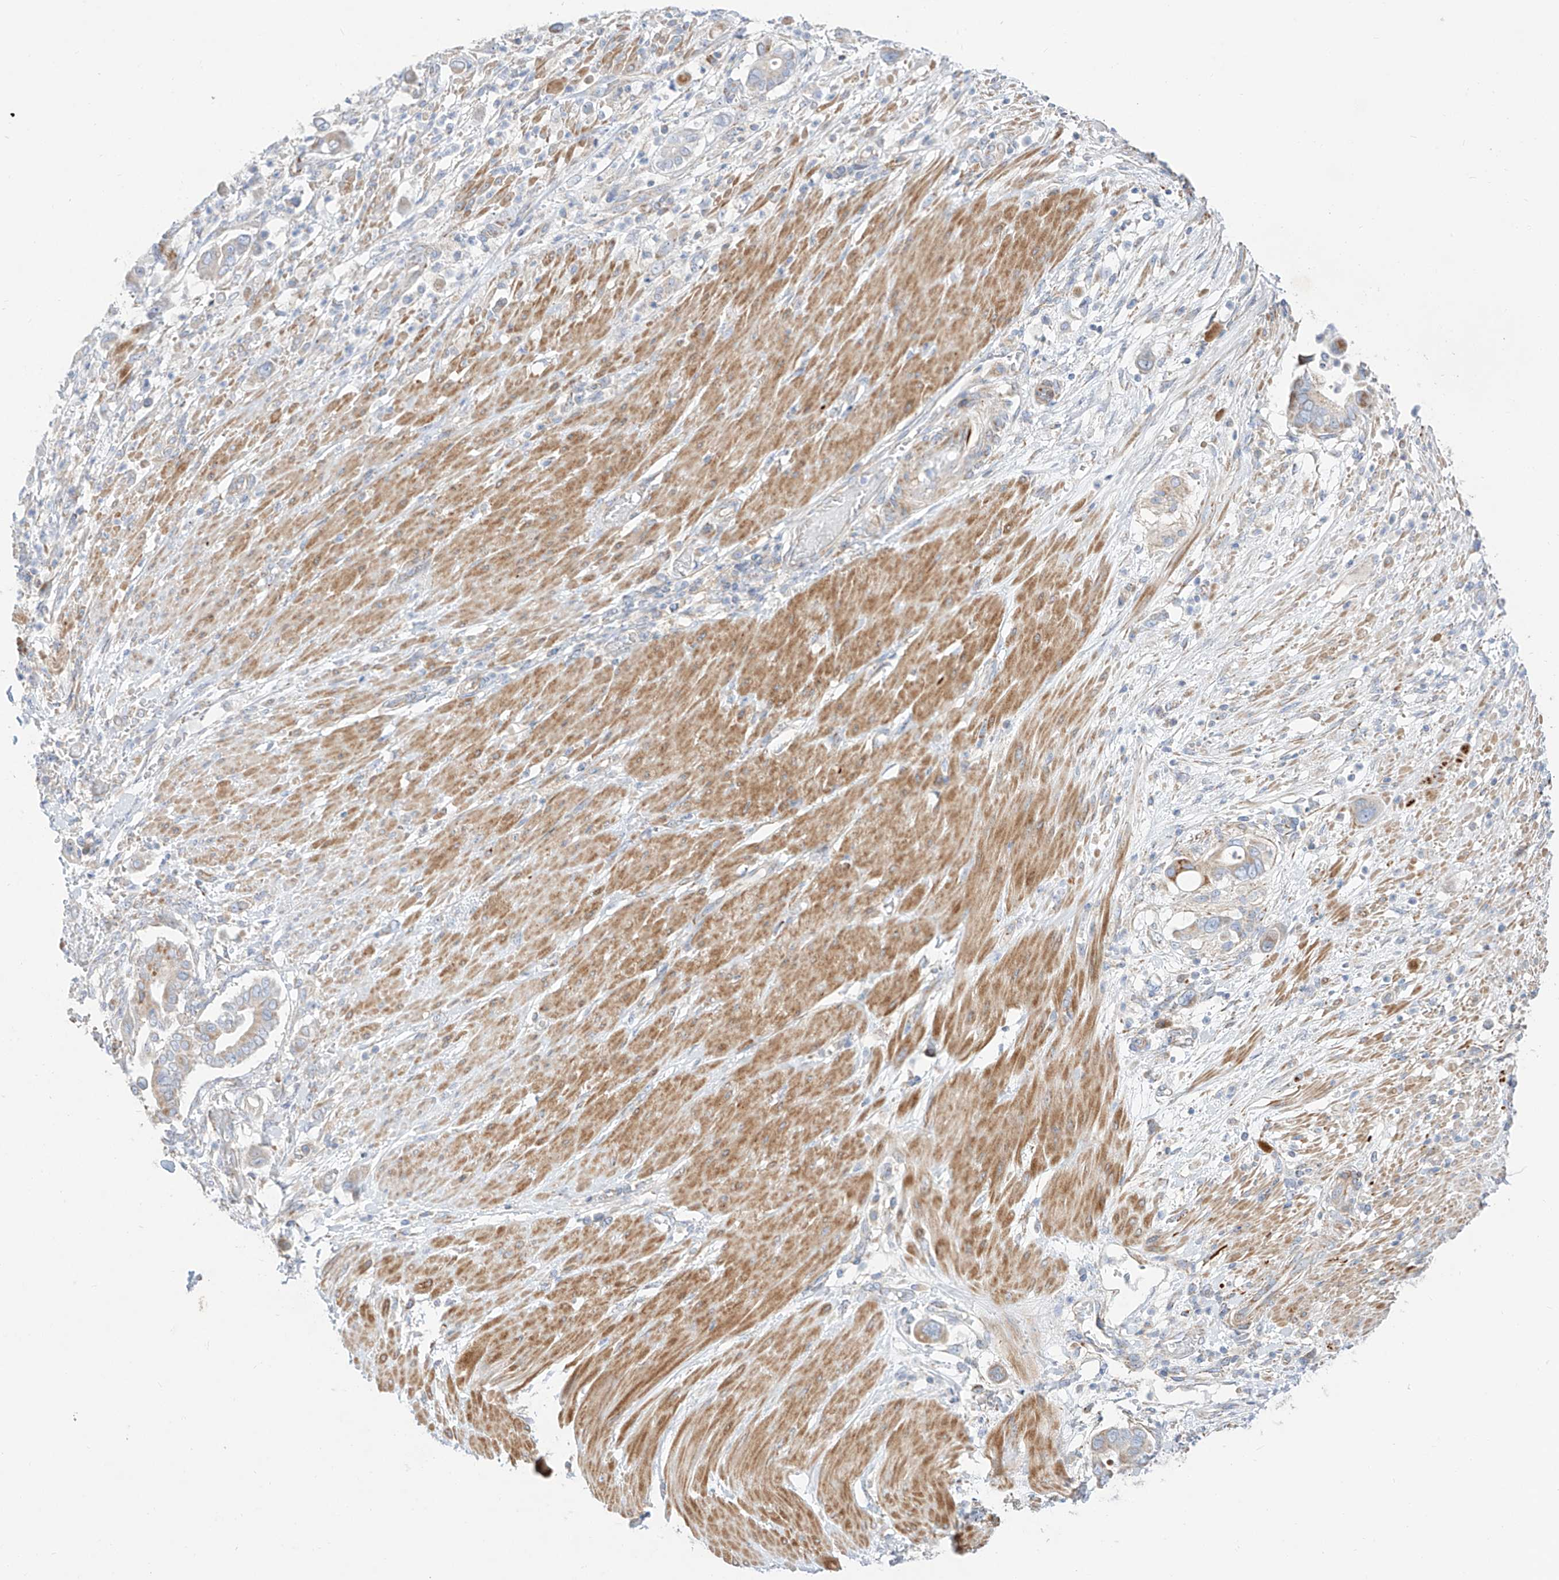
{"staining": {"intensity": "strong", "quantity": "25%-75%", "location": "cytoplasmic/membranous"}, "tissue": "pancreatic cancer", "cell_type": "Tumor cells", "image_type": "cancer", "snomed": [{"axis": "morphology", "description": "Adenocarcinoma, NOS"}, {"axis": "topography", "description": "Pancreas"}], "caption": "Immunohistochemical staining of human adenocarcinoma (pancreatic) reveals high levels of strong cytoplasmic/membranous protein positivity in about 25%-75% of tumor cells. The staining was performed using DAB, with brown indicating positive protein expression. Nuclei are stained blue with hematoxylin.", "gene": "CST9", "patient": {"sex": "male", "age": 68}}